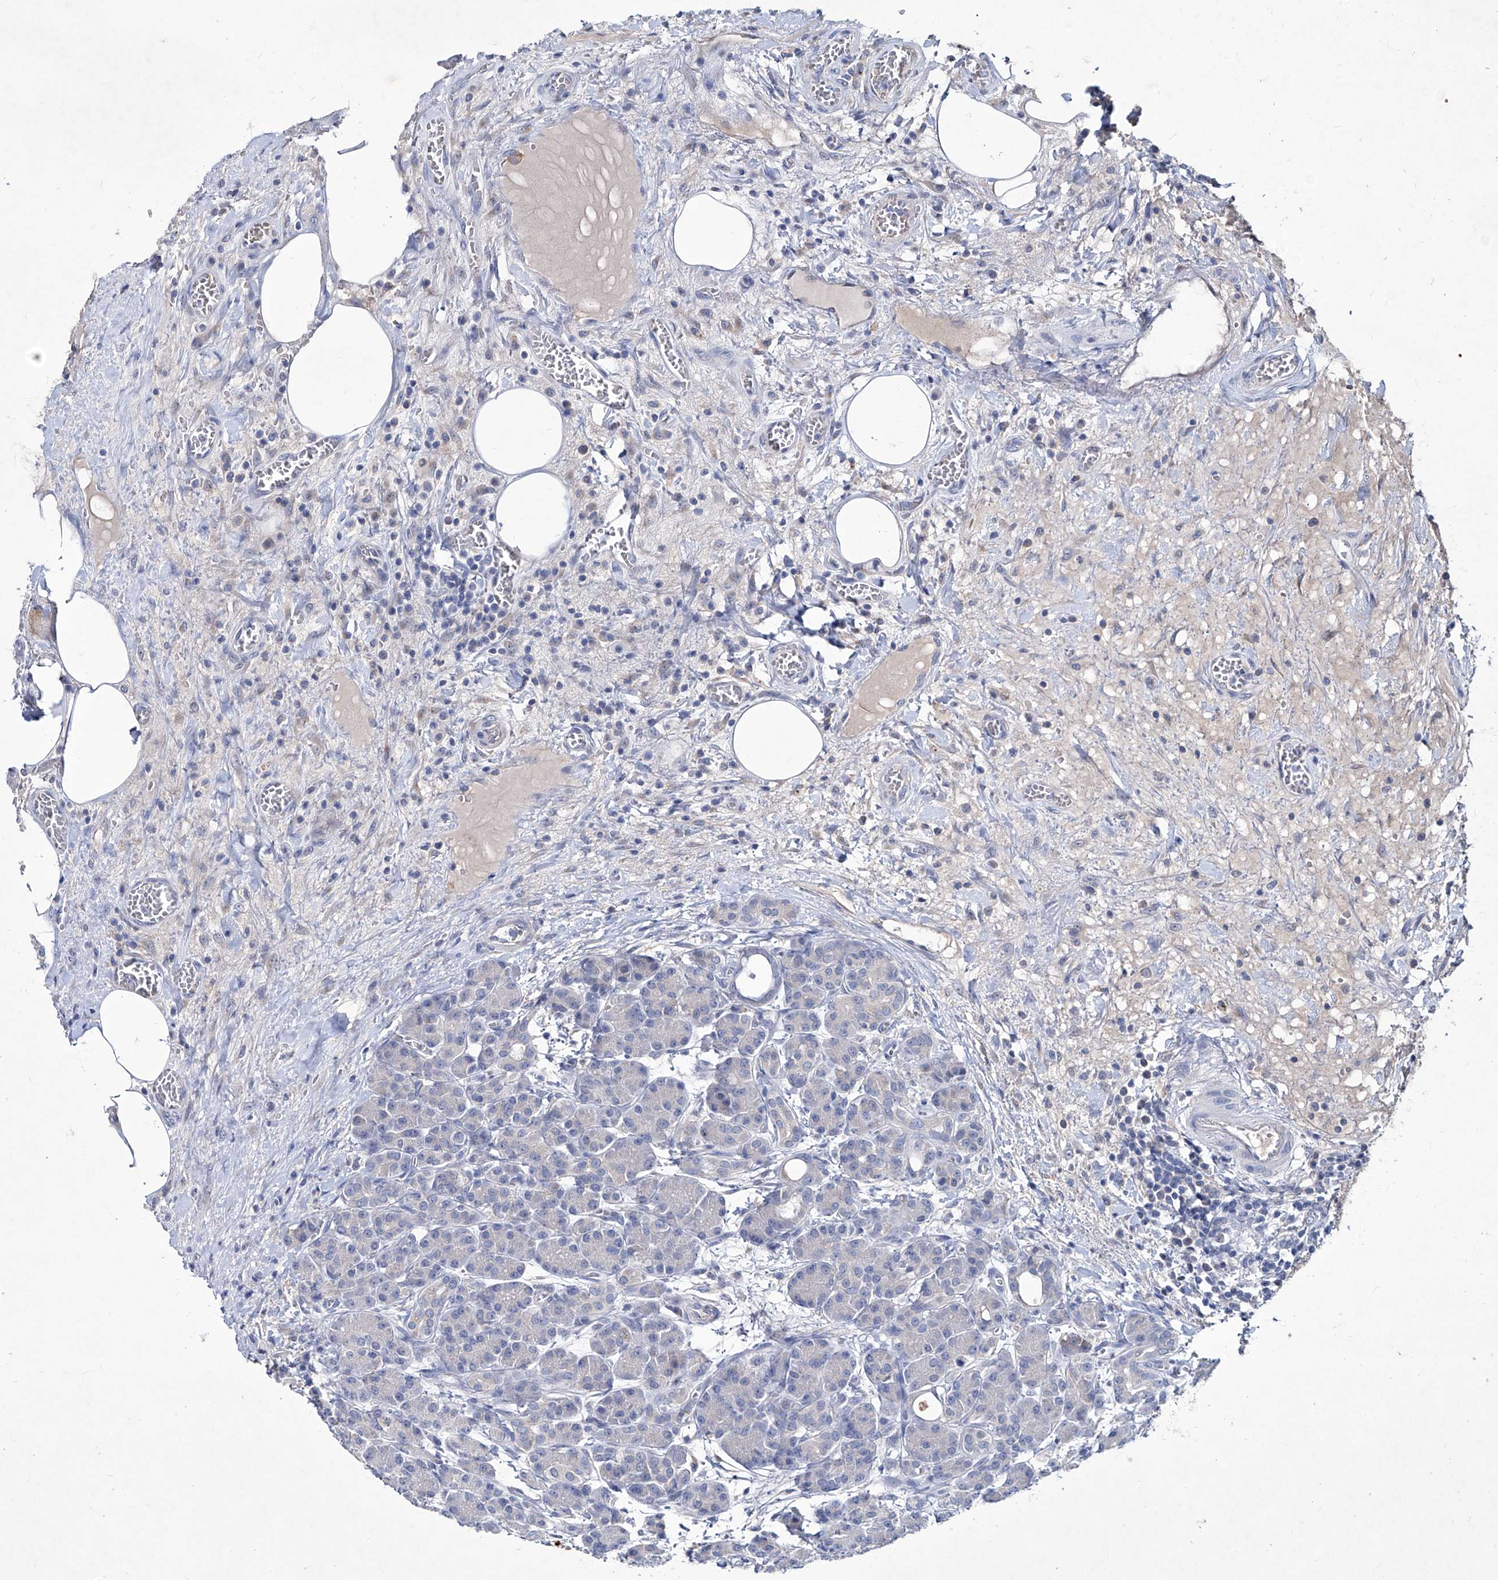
{"staining": {"intensity": "negative", "quantity": "none", "location": "none"}, "tissue": "pancreas", "cell_type": "Exocrine glandular cells", "image_type": "normal", "snomed": [{"axis": "morphology", "description": "Normal tissue, NOS"}, {"axis": "topography", "description": "Pancreas"}], "caption": "This histopathology image is of unremarkable pancreas stained with immunohistochemistry (IHC) to label a protein in brown with the nuclei are counter-stained blue. There is no expression in exocrine glandular cells.", "gene": "KLHL17", "patient": {"sex": "male", "age": 63}}